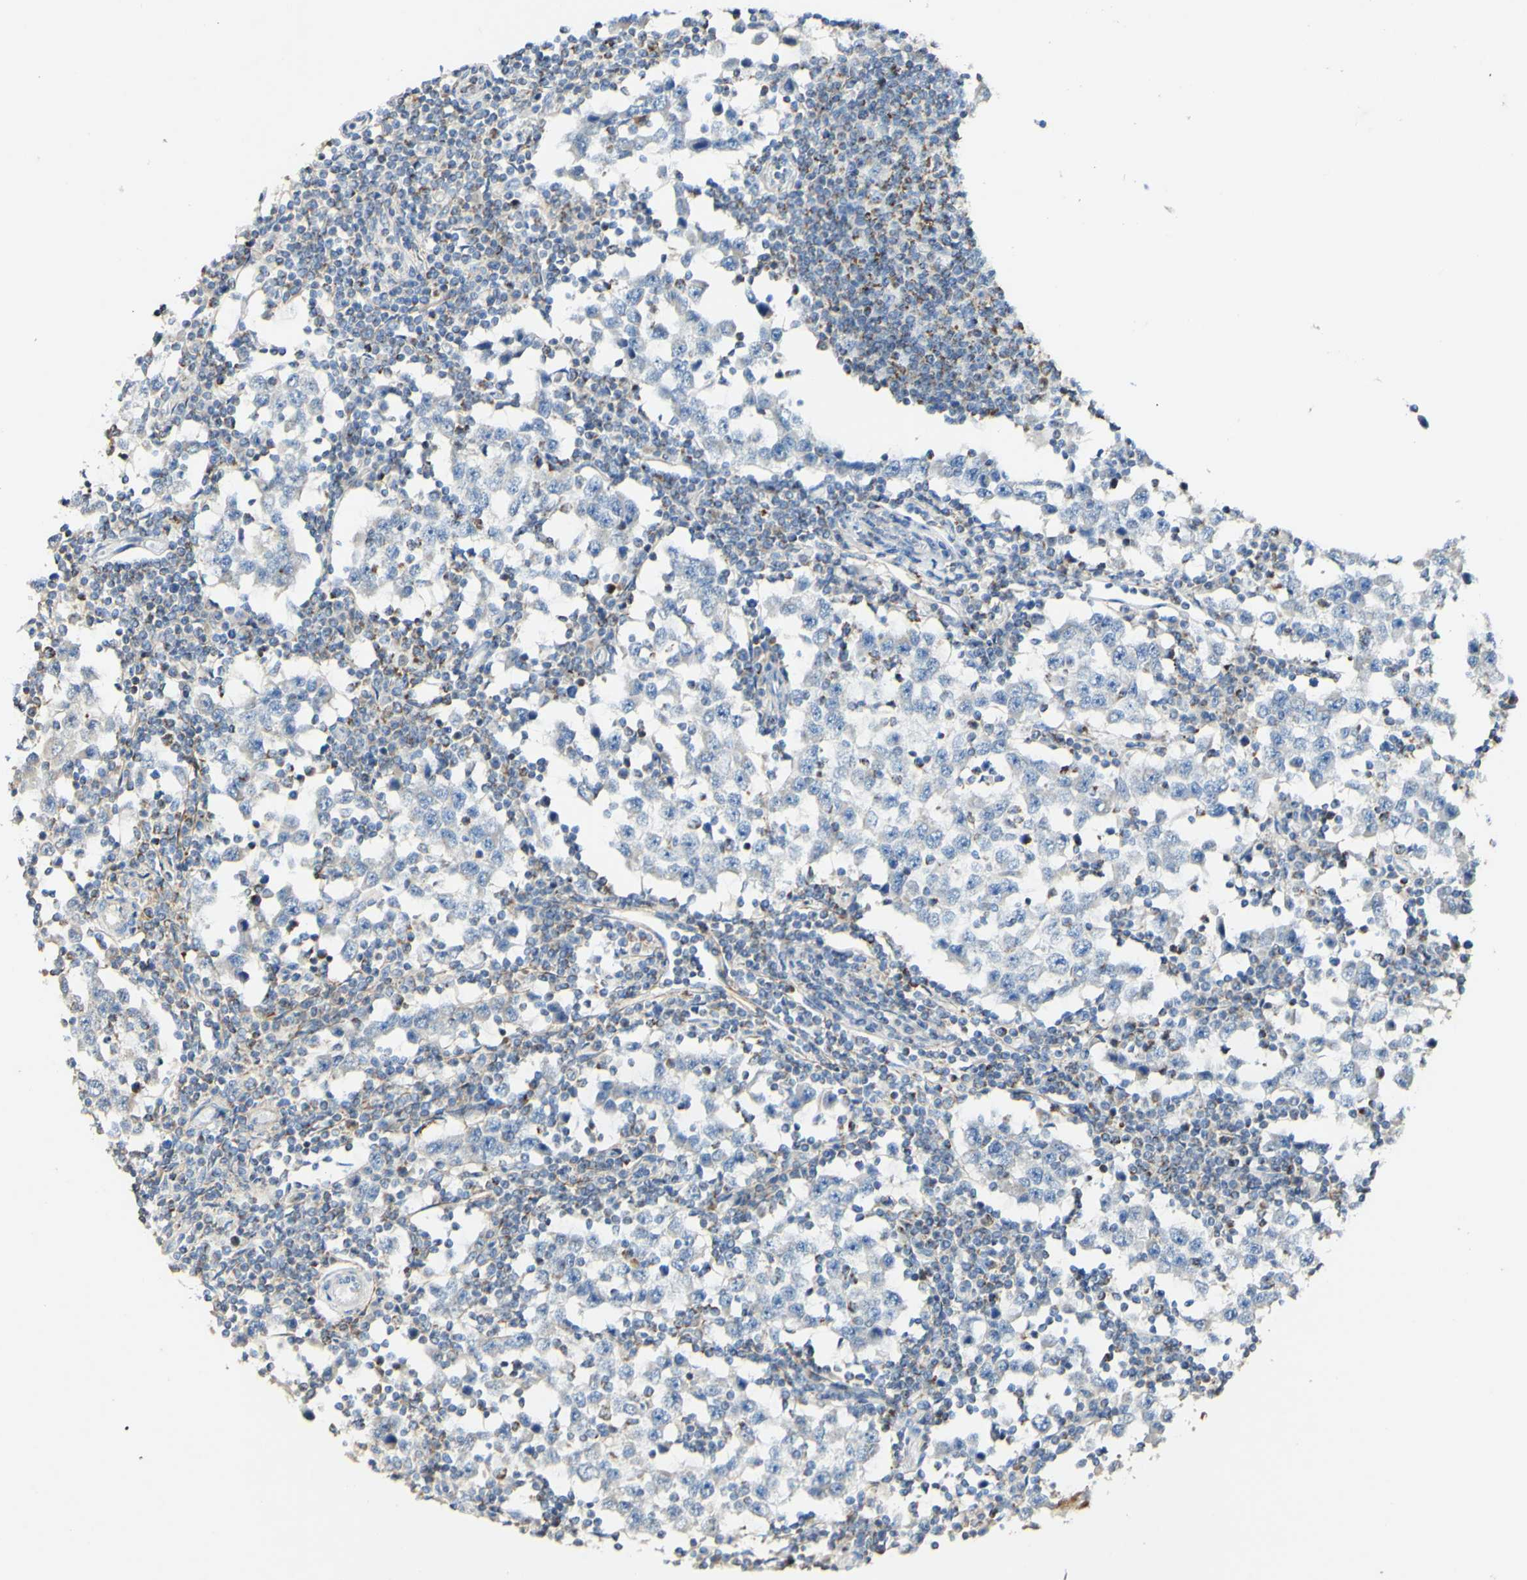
{"staining": {"intensity": "negative", "quantity": "none", "location": "none"}, "tissue": "testis cancer", "cell_type": "Tumor cells", "image_type": "cancer", "snomed": [{"axis": "morphology", "description": "Seminoma, NOS"}, {"axis": "topography", "description": "Testis"}], "caption": "Testis cancer (seminoma) was stained to show a protein in brown. There is no significant staining in tumor cells.", "gene": "OXCT1", "patient": {"sex": "male", "age": 65}}